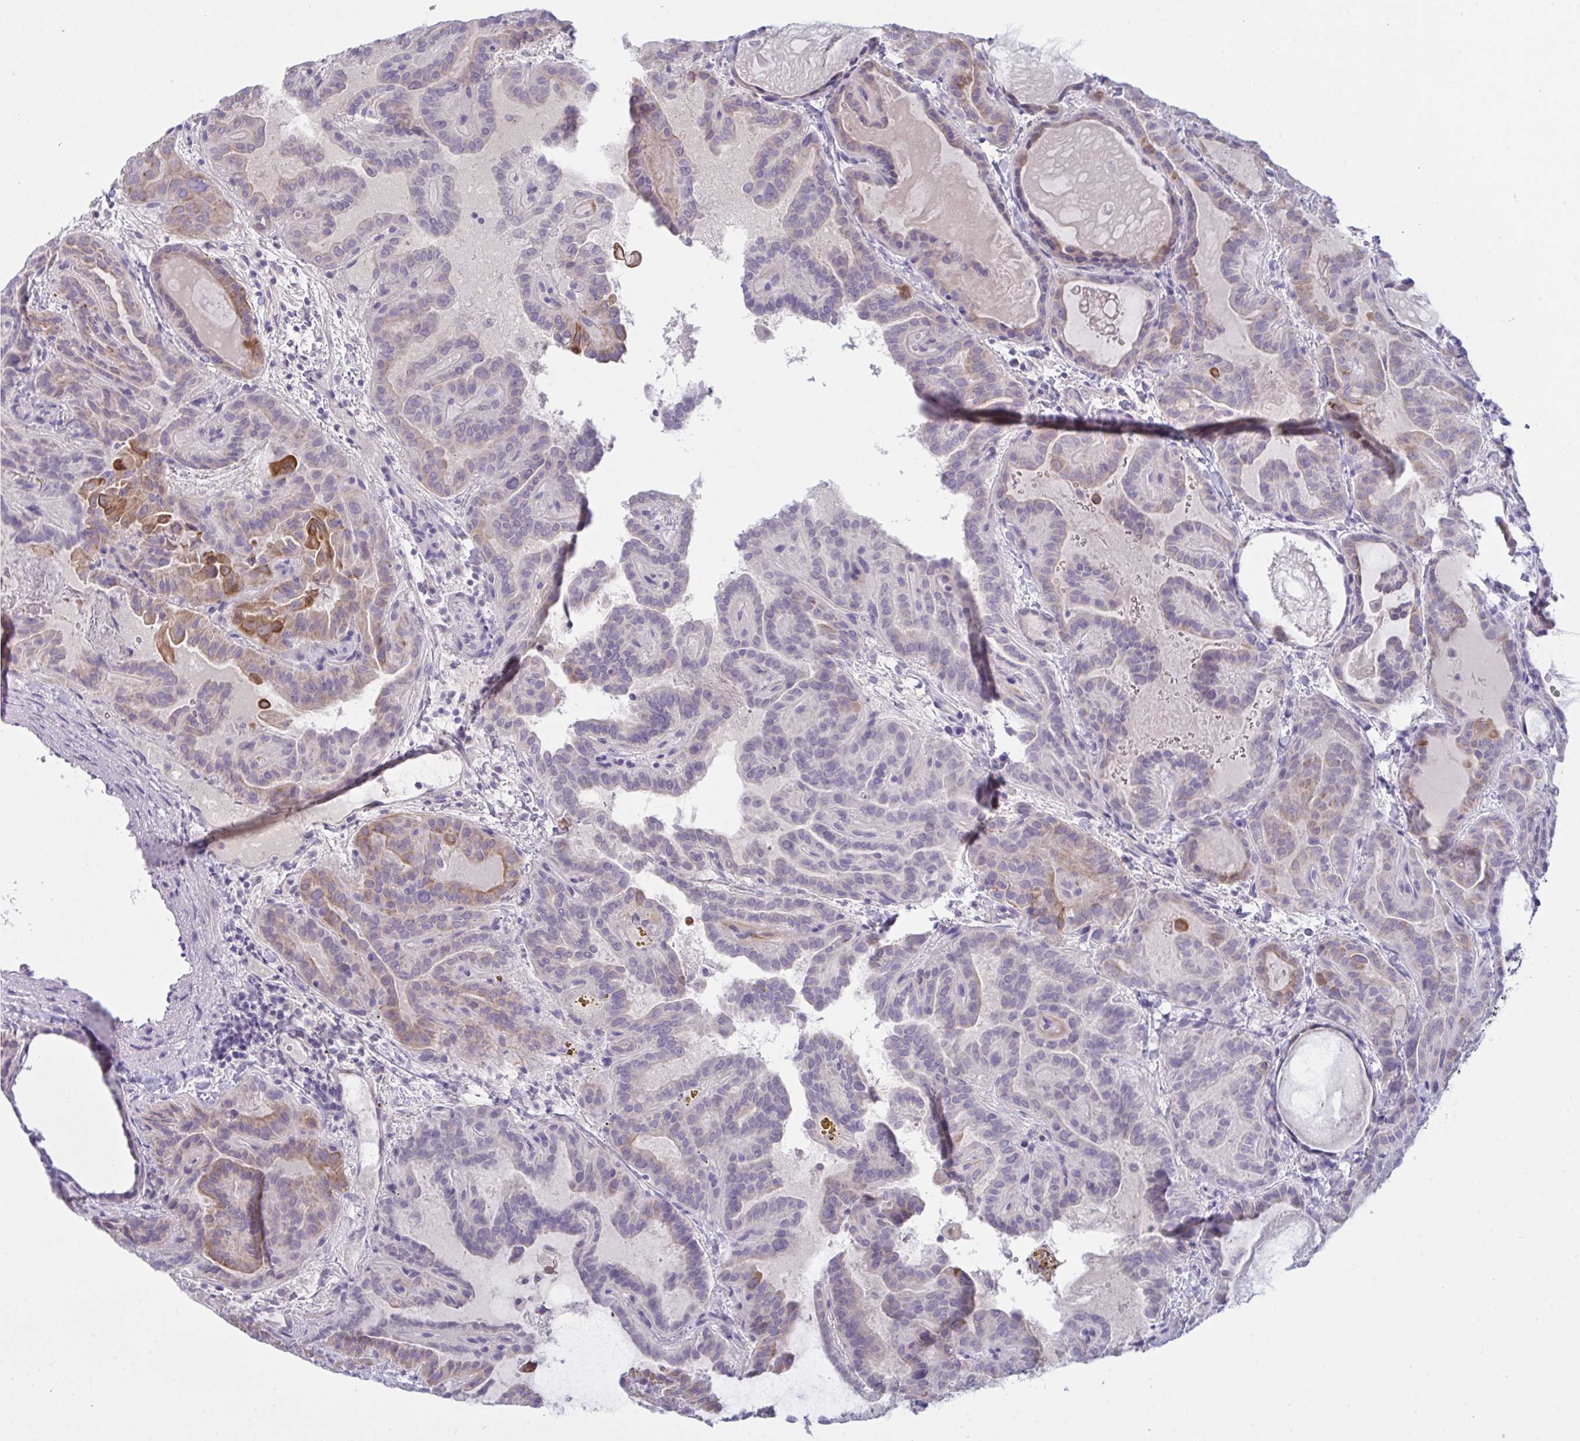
{"staining": {"intensity": "moderate", "quantity": "<25%", "location": "cytoplasmic/membranous"}, "tissue": "thyroid cancer", "cell_type": "Tumor cells", "image_type": "cancer", "snomed": [{"axis": "morphology", "description": "Papillary adenocarcinoma, NOS"}, {"axis": "topography", "description": "Thyroid gland"}], "caption": "This is an image of immunohistochemistry staining of thyroid papillary adenocarcinoma, which shows moderate positivity in the cytoplasmic/membranous of tumor cells.", "gene": "TENT5D", "patient": {"sex": "female", "age": 46}}